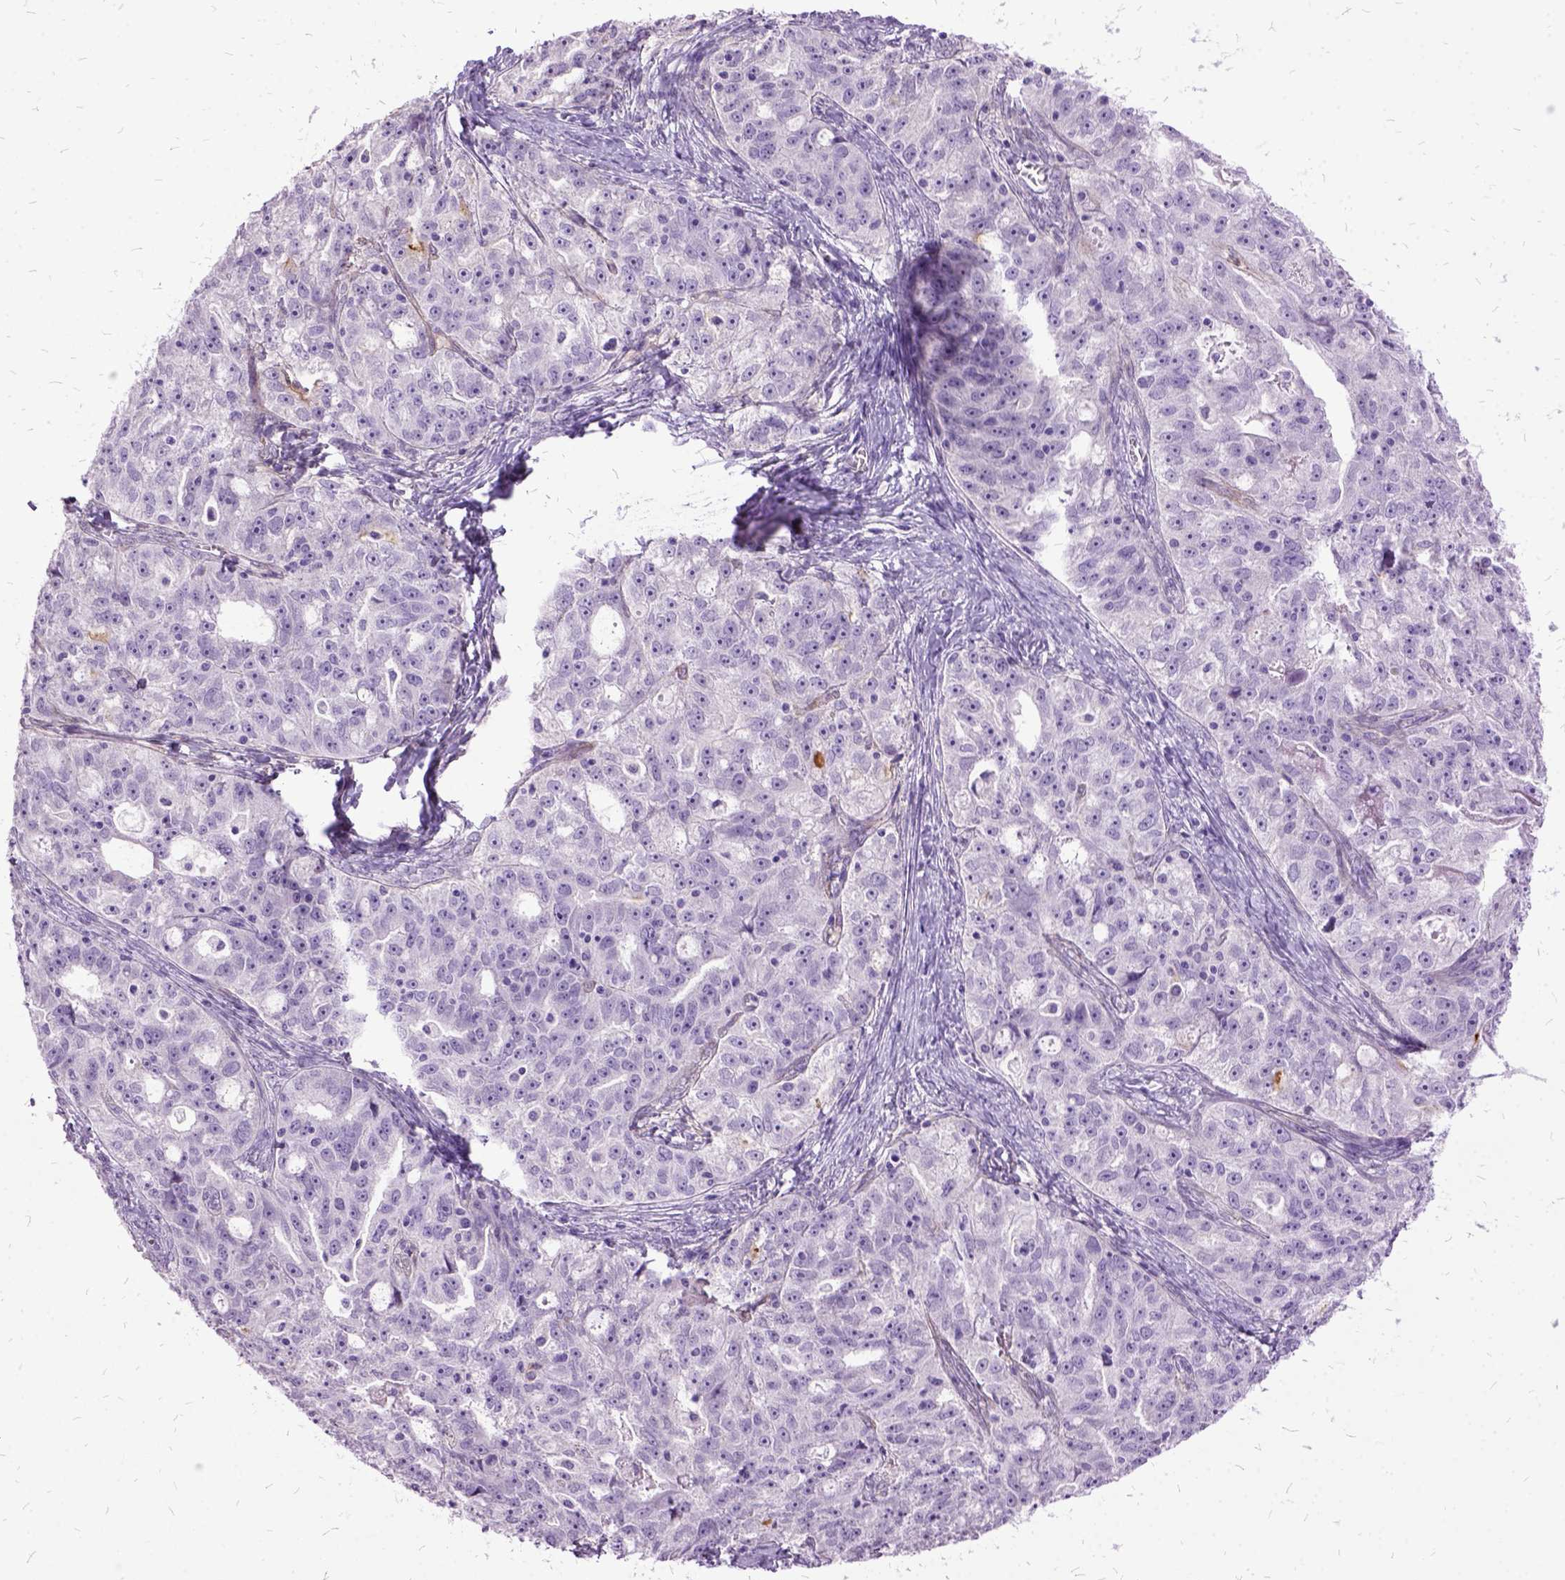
{"staining": {"intensity": "negative", "quantity": "none", "location": "none"}, "tissue": "ovarian cancer", "cell_type": "Tumor cells", "image_type": "cancer", "snomed": [{"axis": "morphology", "description": "Cystadenocarcinoma, serous, NOS"}, {"axis": "topography", "description": "Ovary"}], "caption": "DAB immunohistochemical staining of ovarian serous cystadenocarcinoma shows no significant positivity in tumor cells. (Brightfield microscopy of DAB IHC at high magnification).", "gene": "MME", "patient": {"sex": "female", "age": 51}}